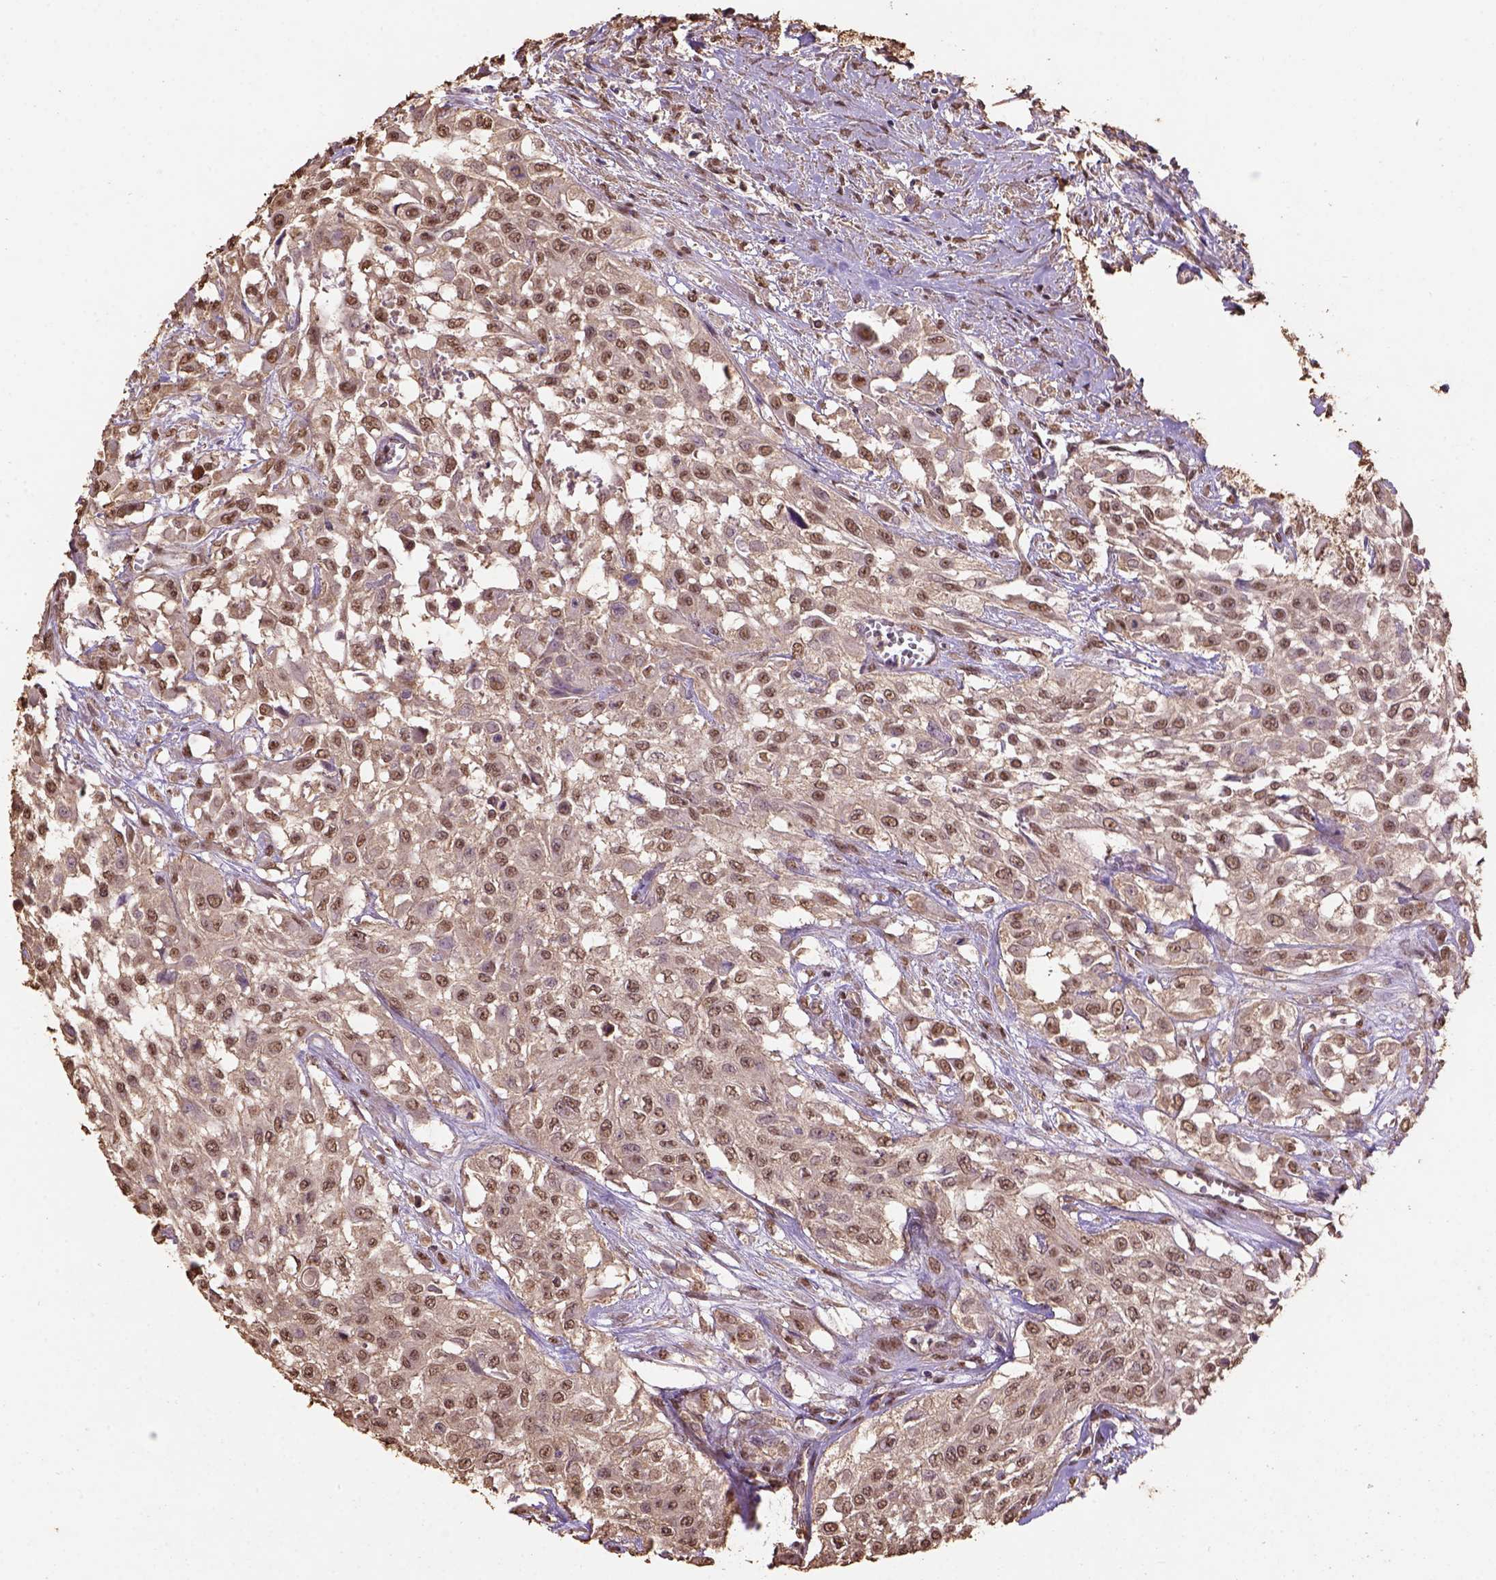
{"staining": {"intensity": "moderate", "quantity": ">75%", "location": "nuclear"}, "tissue": "urothelial cancer", "cell_type": "Tumor cells", "image_type": "cancer", "snomed": [{"axis": "morphology", "description": "Urothelial carcinoma, High grade"}, {"axis": "topography", "description": "Urinary bladder"}], "caption": "Urothelial cancer stained with immunohistochemistry demonstrates moderate nuclear expression in approximately >75% of tumor cells.", "gene": "CSTF2T", "patient": {"sex": "male", "age": 57}}